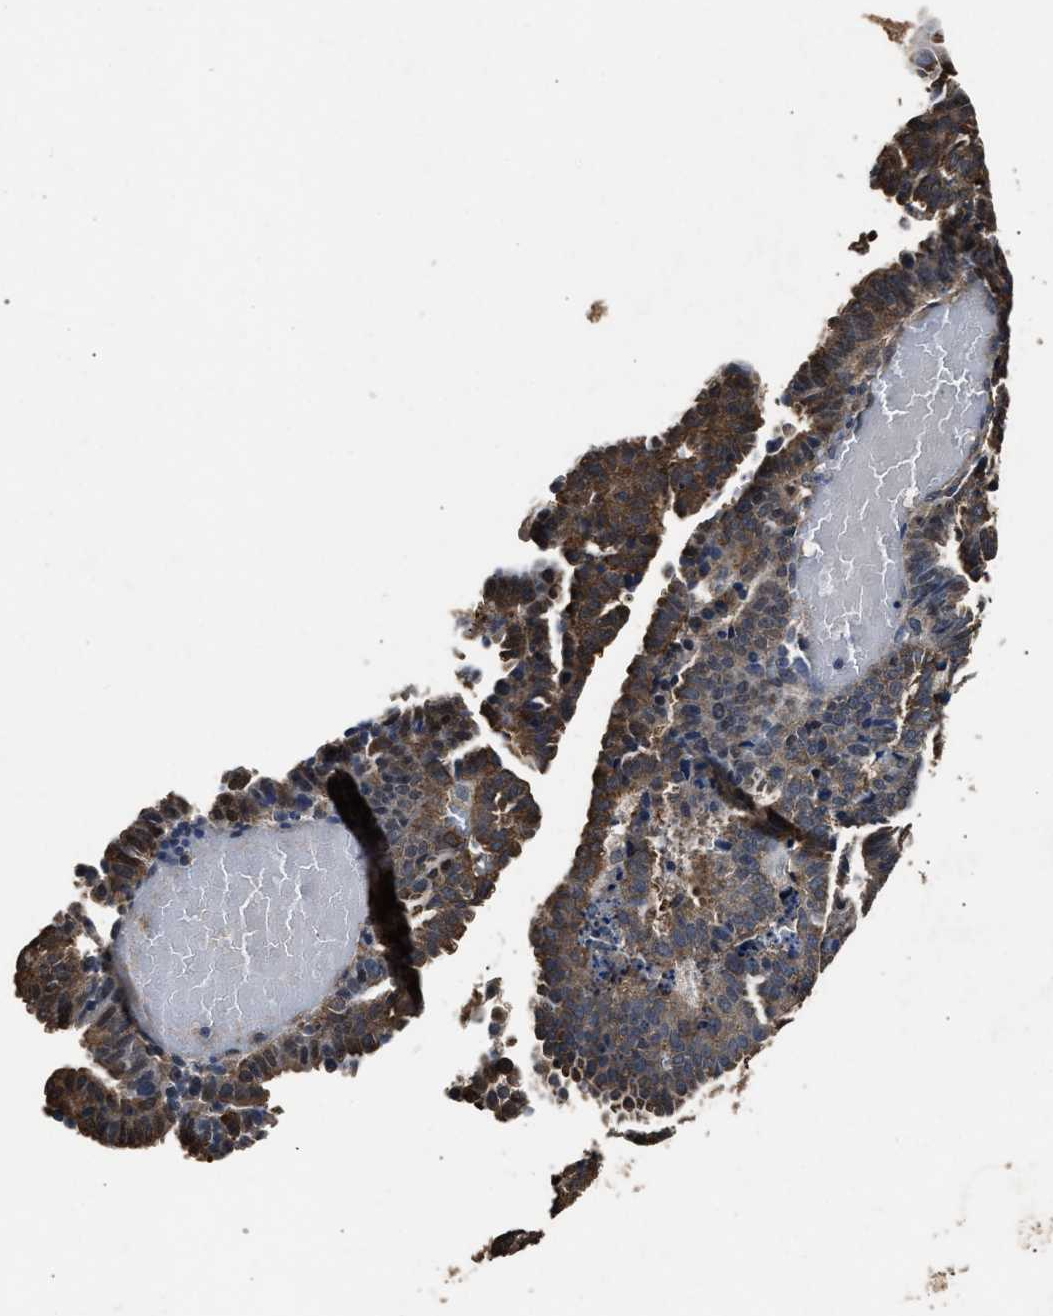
{"staining": {"intensity": "moderate", "quantity": ">75%", "location": "cytoplasmic/membranous,nuclear"}, "tissue": "endometrial cancer", "cell_type": "Tumor cells", "image_type": "cancer", "snomed": [{"axis": "morphology", "description": "Adenocarcinoma, NOS"}, {"axis": "topography", "description": "Uterus"}], "caption": "Endometrial cancer (adenocarcinoma) tissue displays moderate cytoplasmic/membranous and nuclear positivity in about >75% of tumor cells The protein is shown in brown color, while the nuclei are stained blue.", "gene": "YWHAE", "patient": {"sex": "female", "age": 83}}